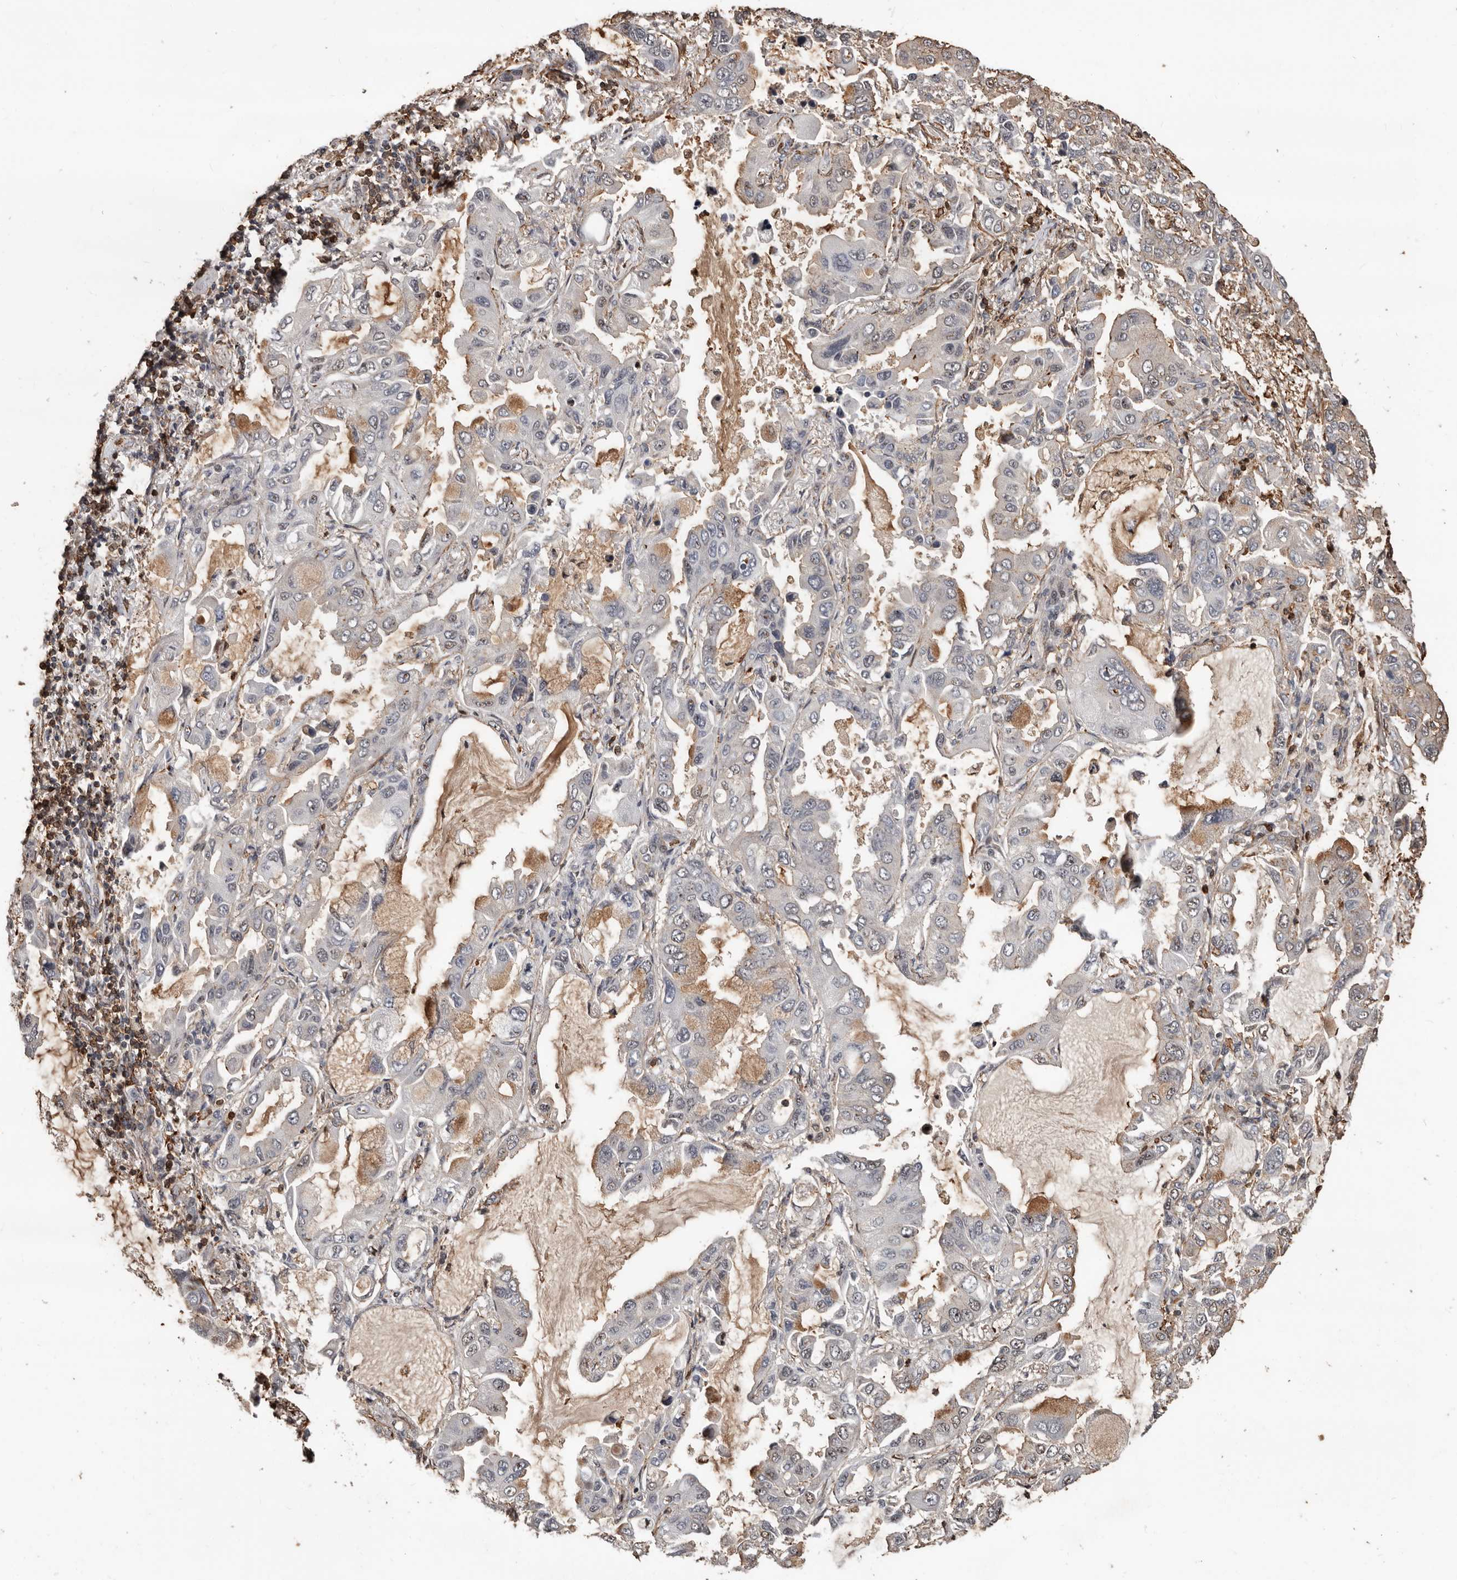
{"staining": {"intensity": "moderate", "quantity": "<25%", "location": "cytoplasmic/membranous"}, "tissue": "lung cancer", "cell_type": "Tumor cells", "image_type": "cancer", "snomed": [{"axis": "morphology", "description": "Adenocarcinoma, NOS"}, {"axis": "topography", "description": "Lung"}], "caption": "Lung cancer tissue demonstrates moderate cytoplasmic/membranous expression in approximately <25% of tumor cells", "gene": "GSK3A", "patient": {"sex": "male", "age": 64}}